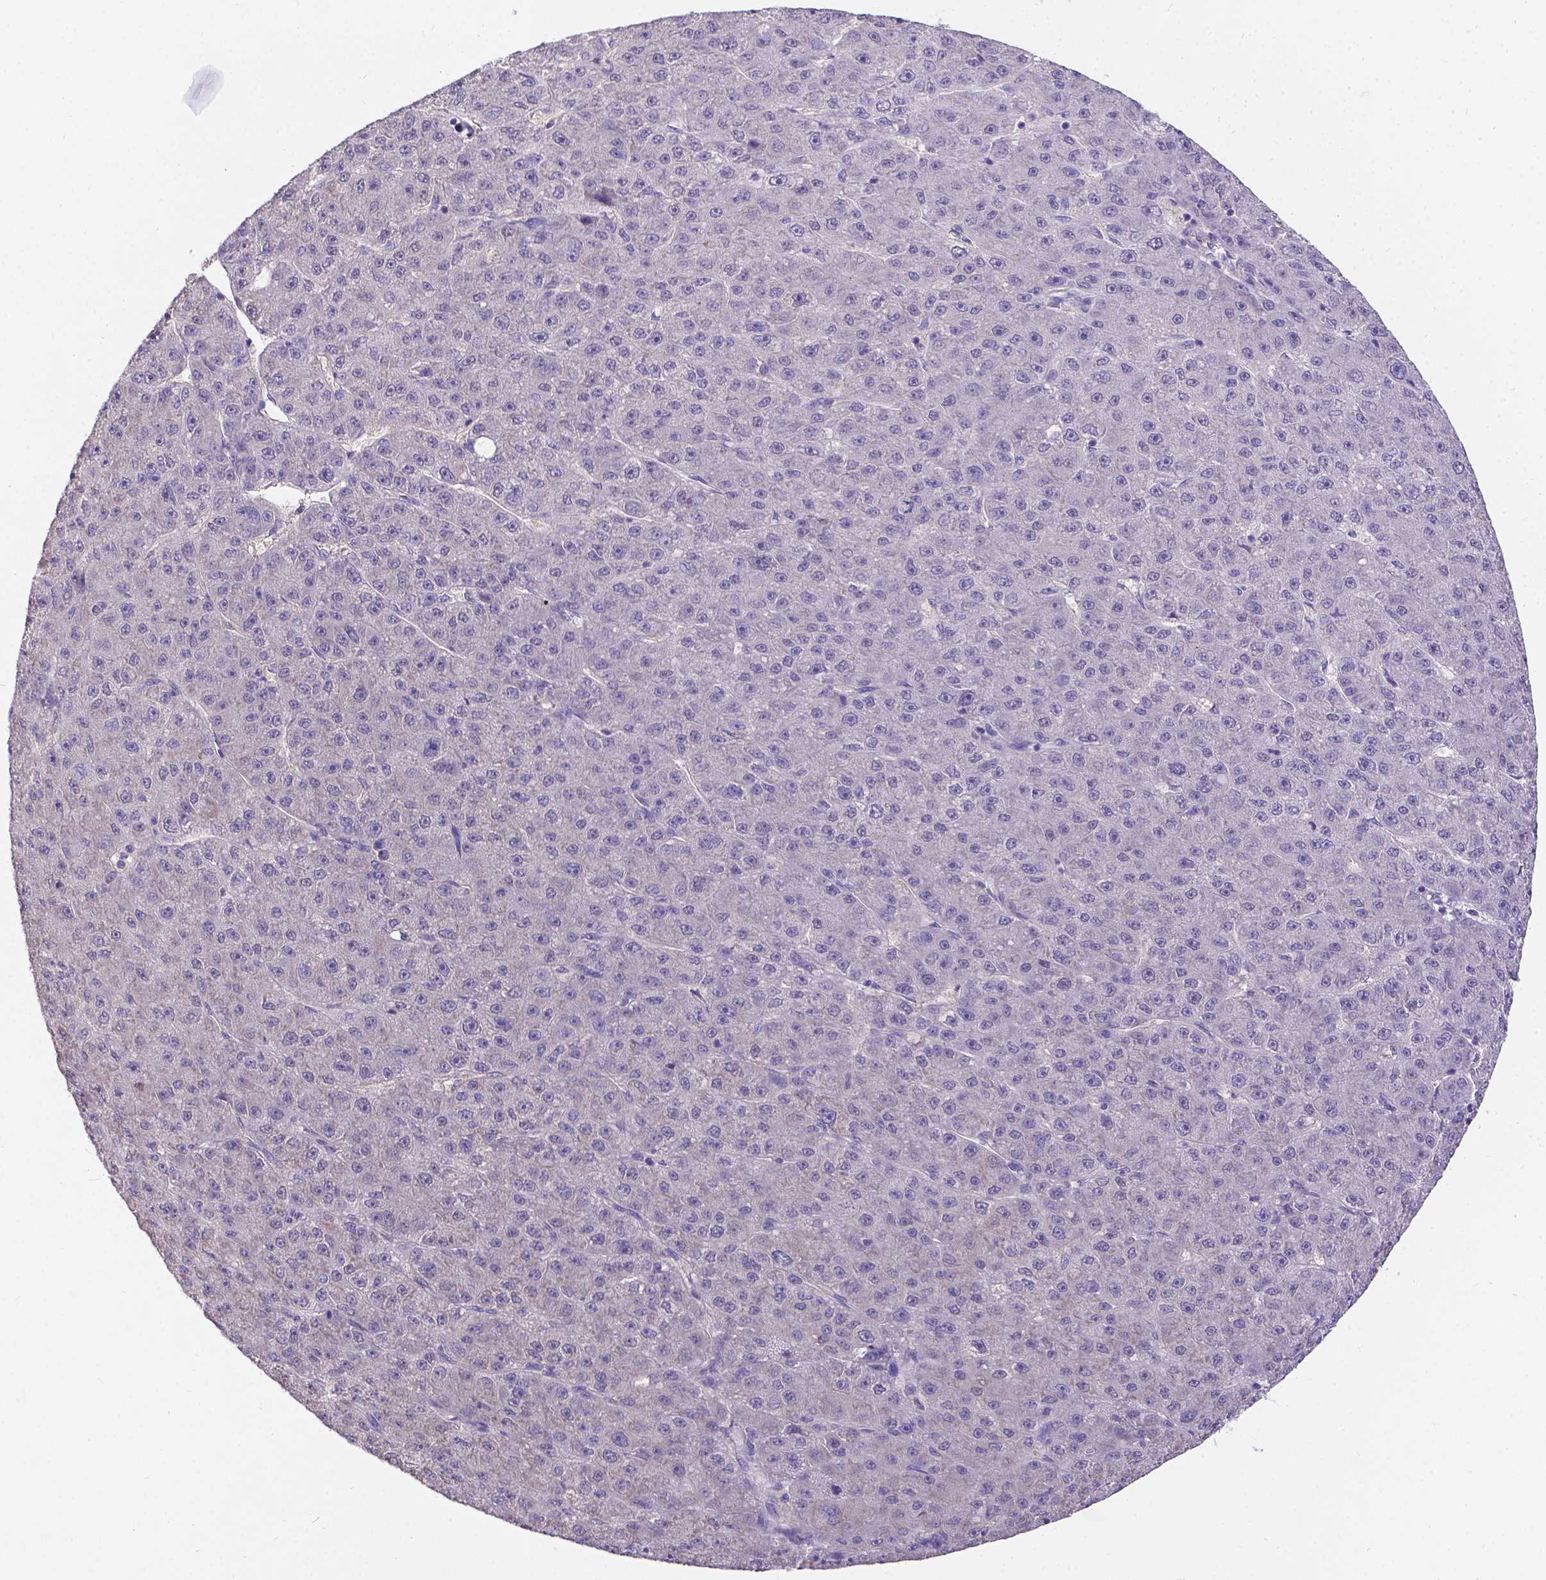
{"staining": {"intensity": "negative", "quantity": "none", "location": "none"}, "tissue": "liver cancer", "cell_type": "Tumor cells", "image_type": "cancer", "snomed": [{"axis": "morphology", "description": "Carcinoma, Hepatocellular, NOS"}, {"axis": "topography", "description": "Liver"}], "caption": "DAB immunohistochemical staining of human liver cancer displays no significant positivity in tumor cells.", "gene": "DENND6A", "patient": {"sex": "male", "age": 67}}